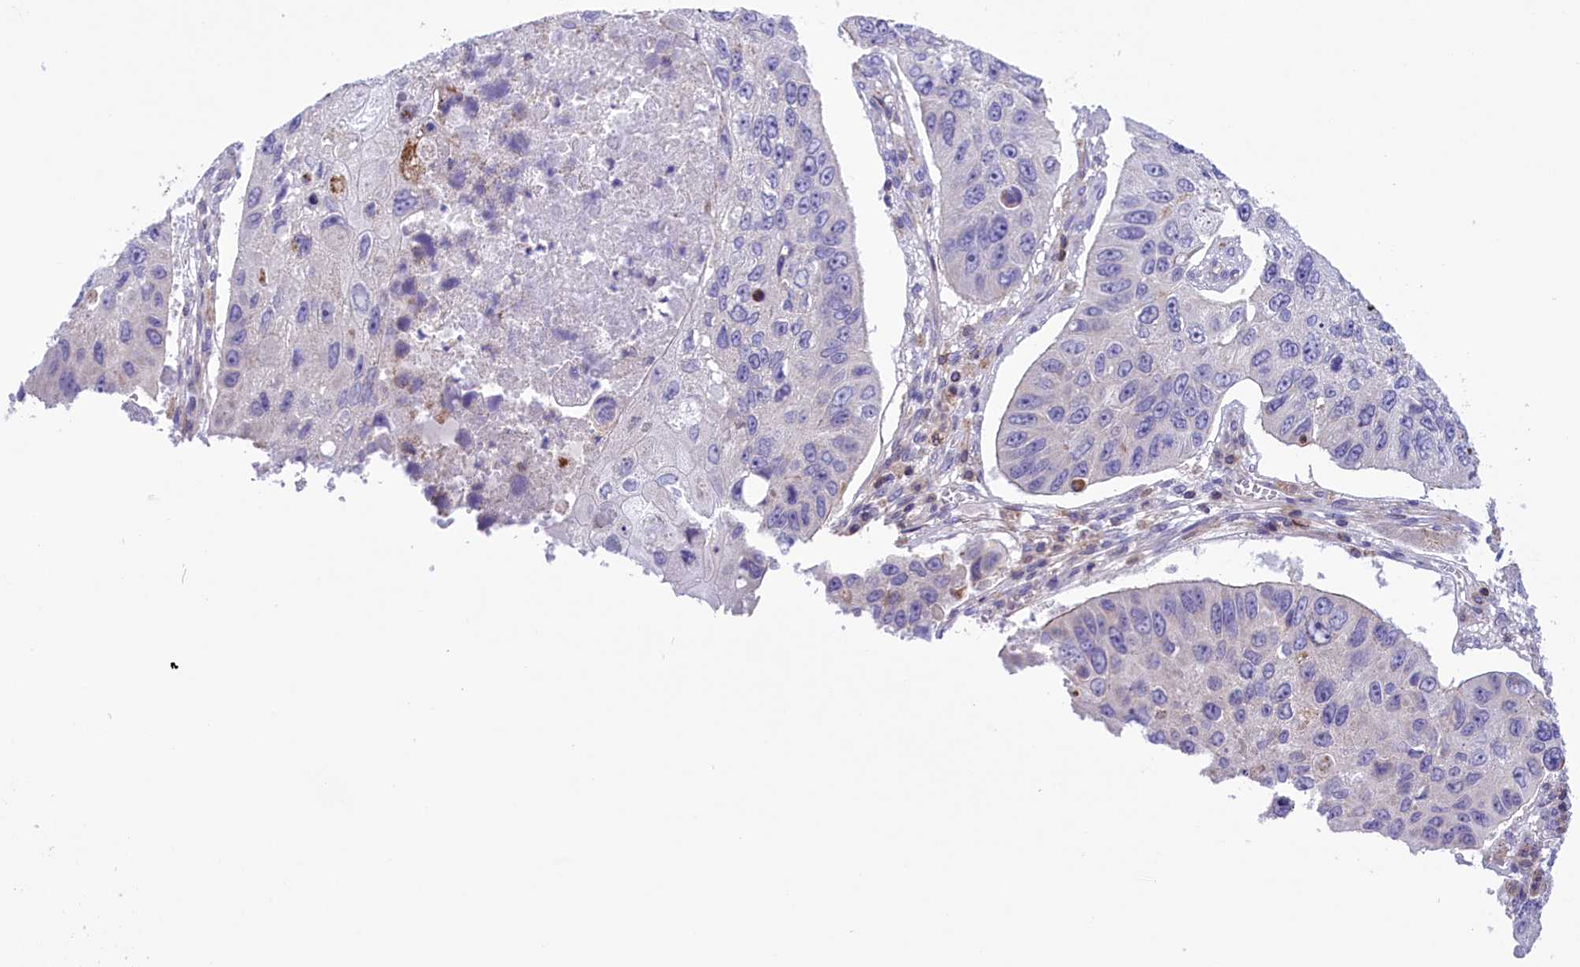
{"staining": {"intensity": "negative", "quantity": "none", "location": "none"}, "tissue": "lung cancer", "cell_type": "Tumor cells", "image_type": "cancer", "snomed": [{"axis": "morphology", "description": "Squamous cell carcinoma, NOS"}, {"axis": "topography", "description": "Lung"}], "caption": "Lung cancer was stained to show a protein in brown. There is no significant expression in tumor cells.", "gene": "CORO7-PAM16", "patient": {"sex": "male", "age": 61}}